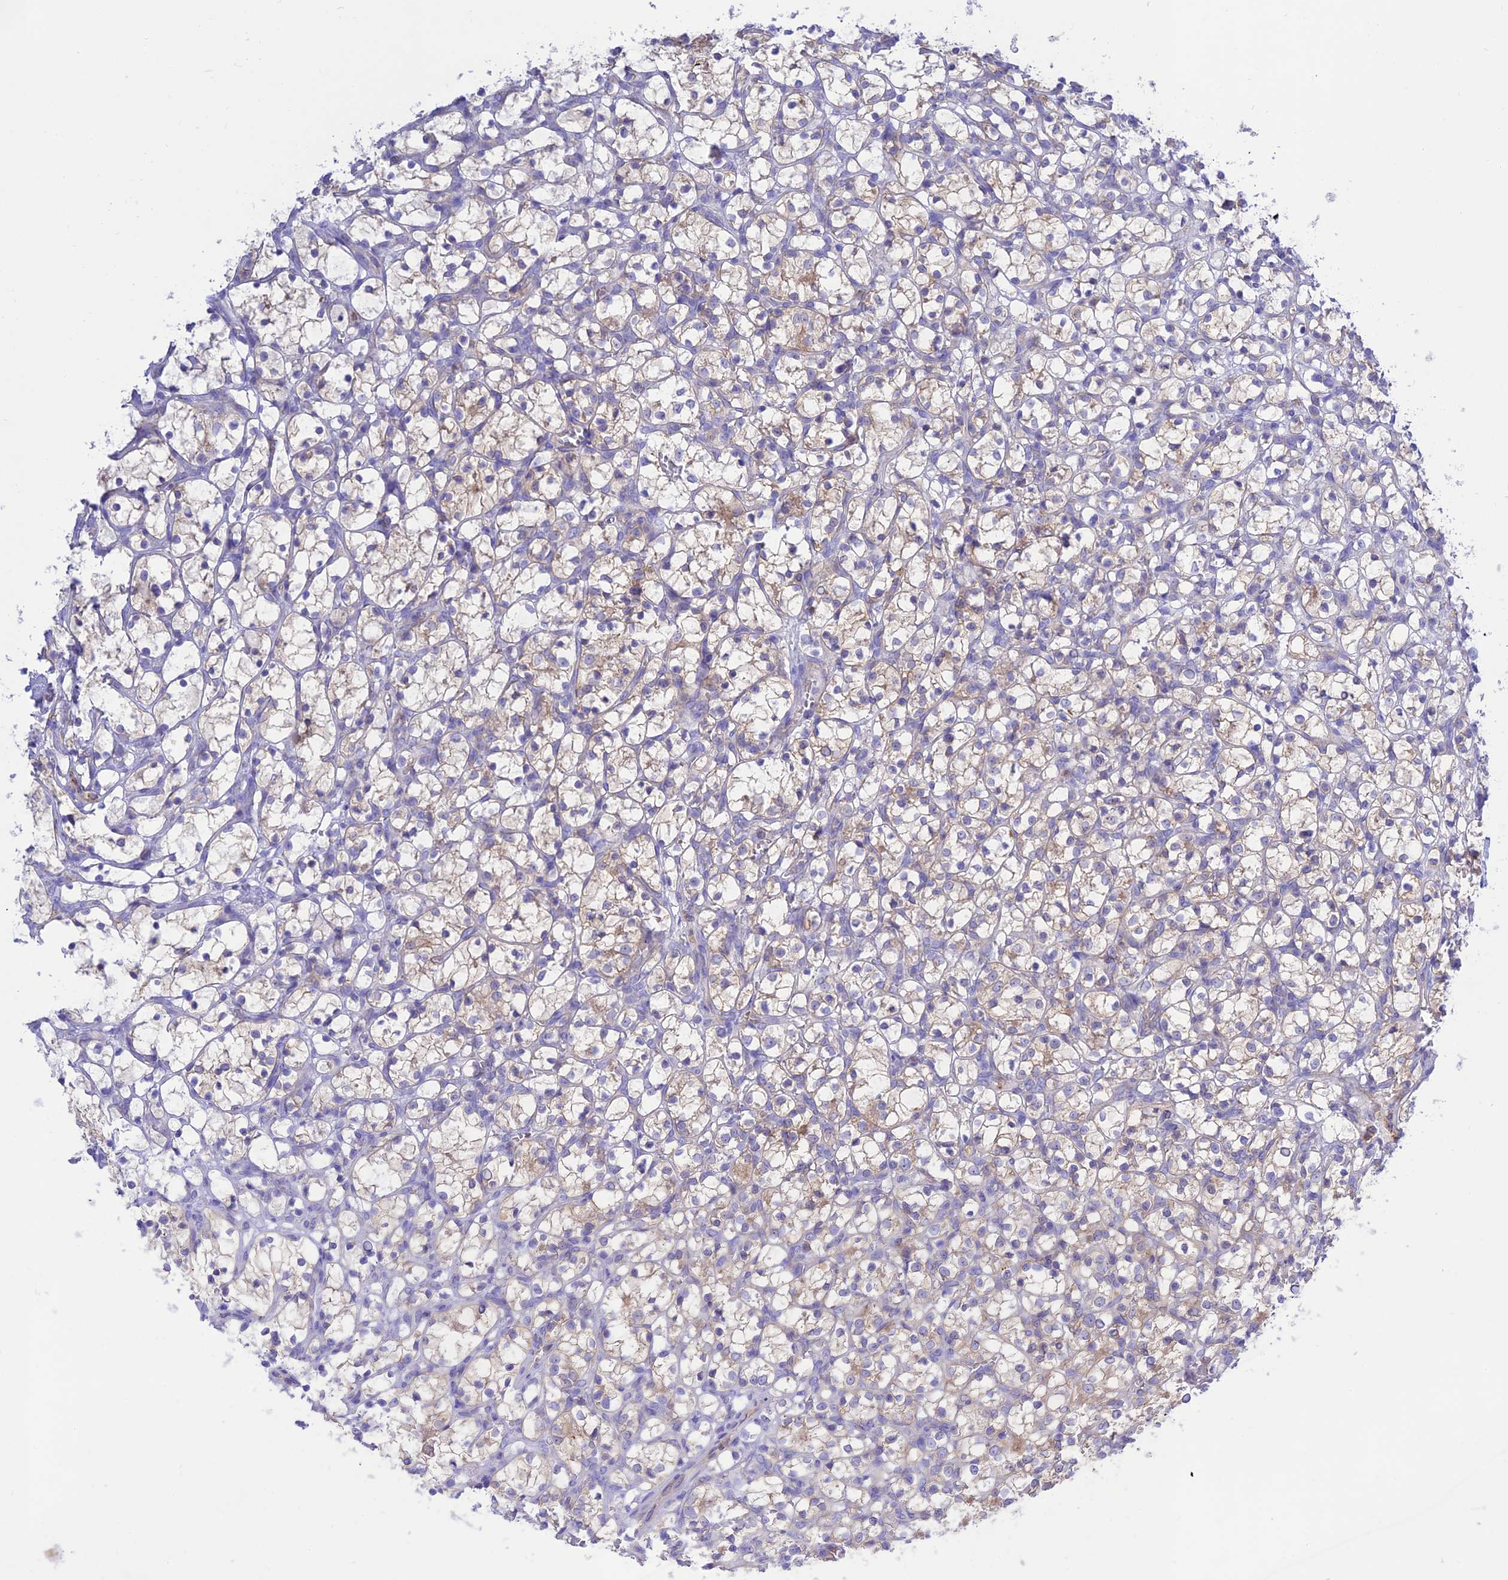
{"staining": {"intensity": "weak", "quantity": "<25%", "location": "cytoplasmic/membranous"}, "tissue": "renal cancer", "cell_type": "Tumor cells", "image_type": "cancer", "snomed": [{"axis": "morphology", "description": "Adenocarcinoma, NOS"}, {"axis": "topography", "description": "Kidney"}], "caption": "High magnification brightfield microscopy of renal cancer stained with DAB (3,3'-diaminobenzidine) (brown) and counterstained with hematoxylin (blue): tumor cells show no significant staining. (DAB immunohistochemistry (IHC) with hematoxylin counter stain).", "gene": "CHSY3", "patient": {"sex": "female", "age": 69}}